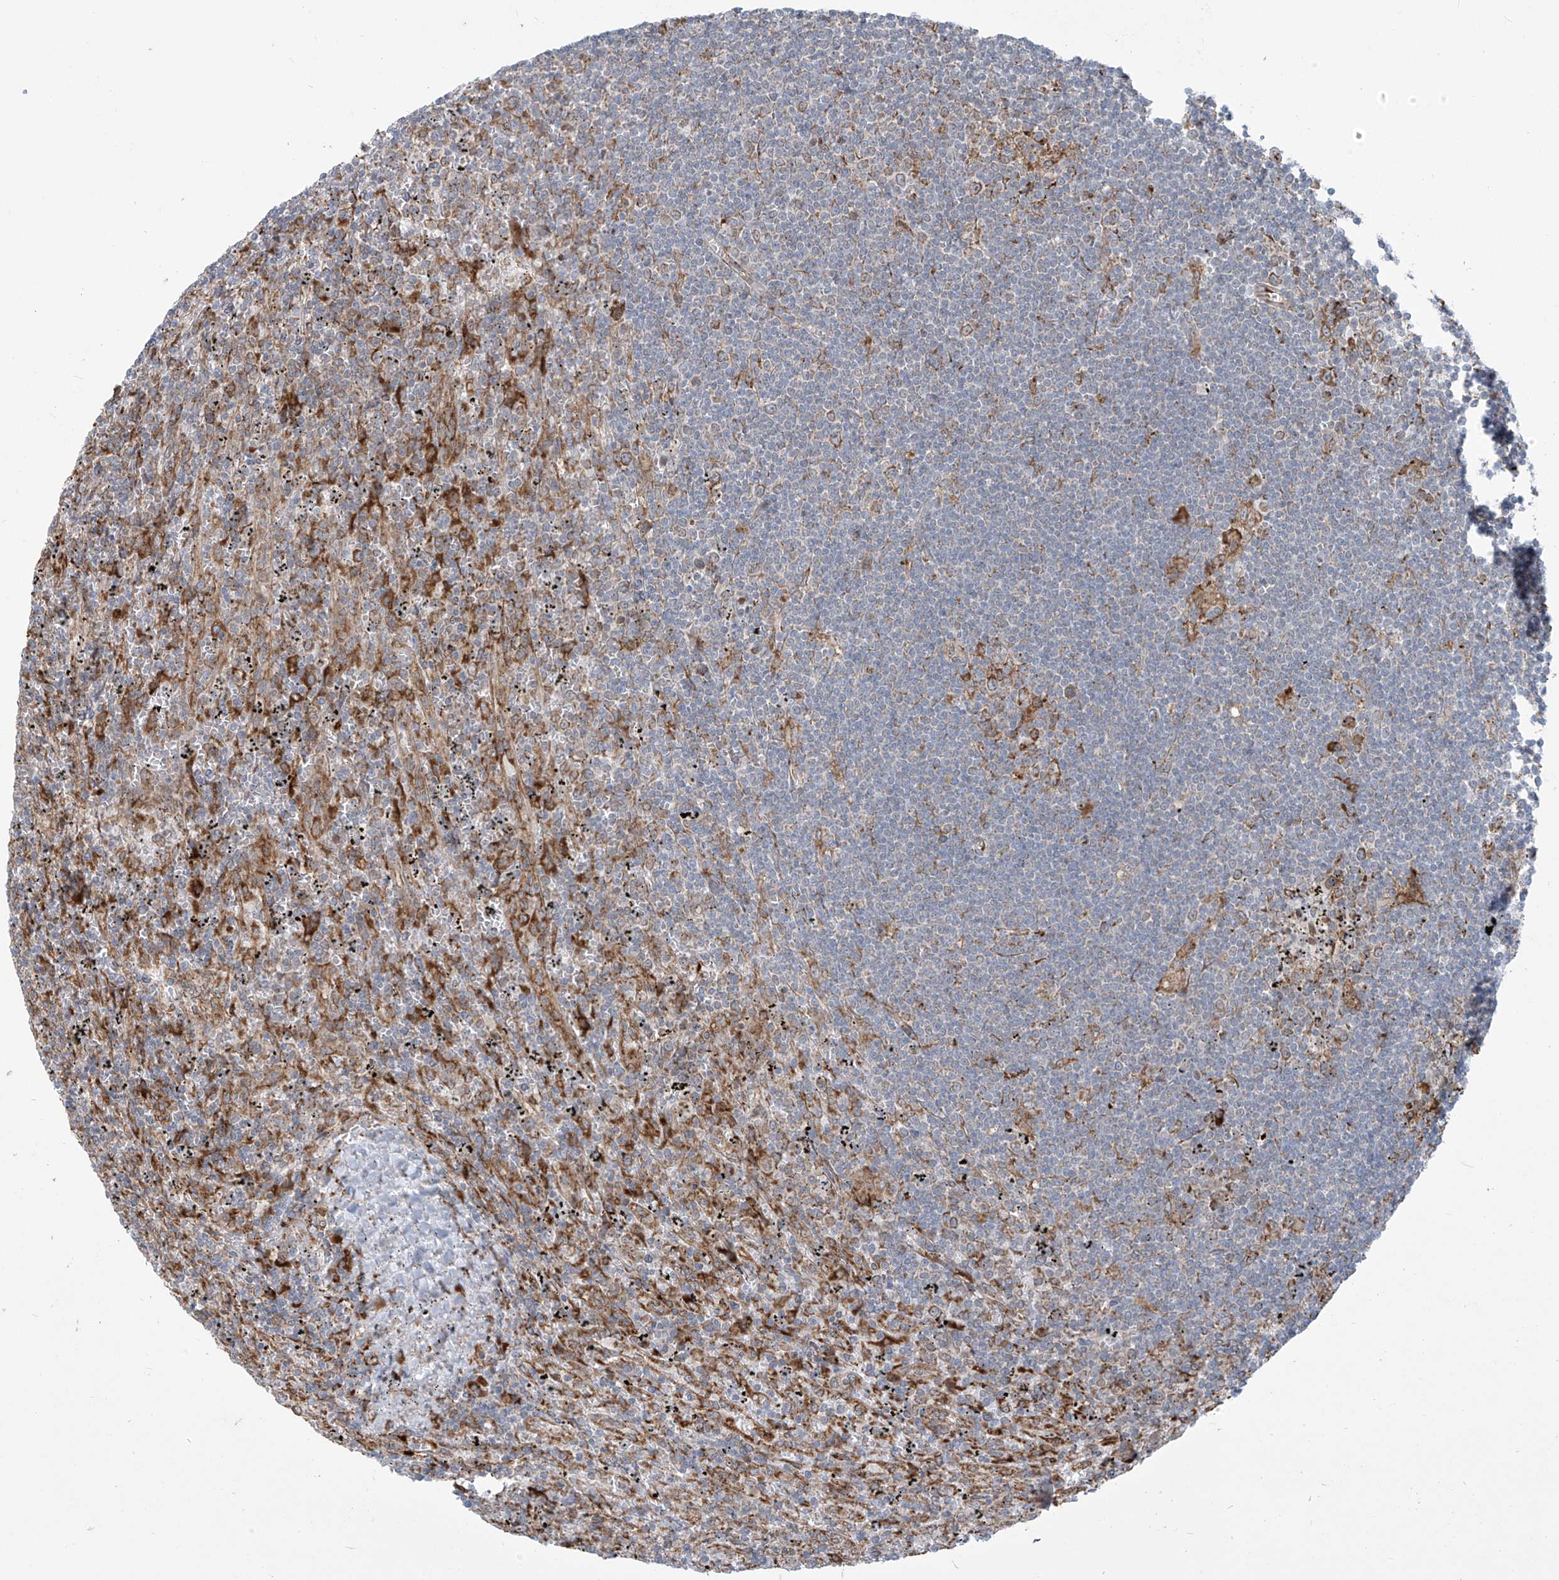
{"staining": {"intensity": "moderate", "quantity": "<25%", "location": "cytoplasmic/membranous"}, "tissue": "lymphoma", "cell_type": "Tumor cells", "image_type": "cancer", "snomed": [{"axis": "morphology", "description": "Malignant lymphoma, non-Hodgkin's type, Low grade"}, {"axis": "topography", "description": "Spleen"}], "caption": "Tumor cells show low levels of moderate cytoplasmic/membranous staining in approximately <25% of cells in lymphoma.", "gene": "KATNIP", "patient": {"sex": "male", "age": 76}}